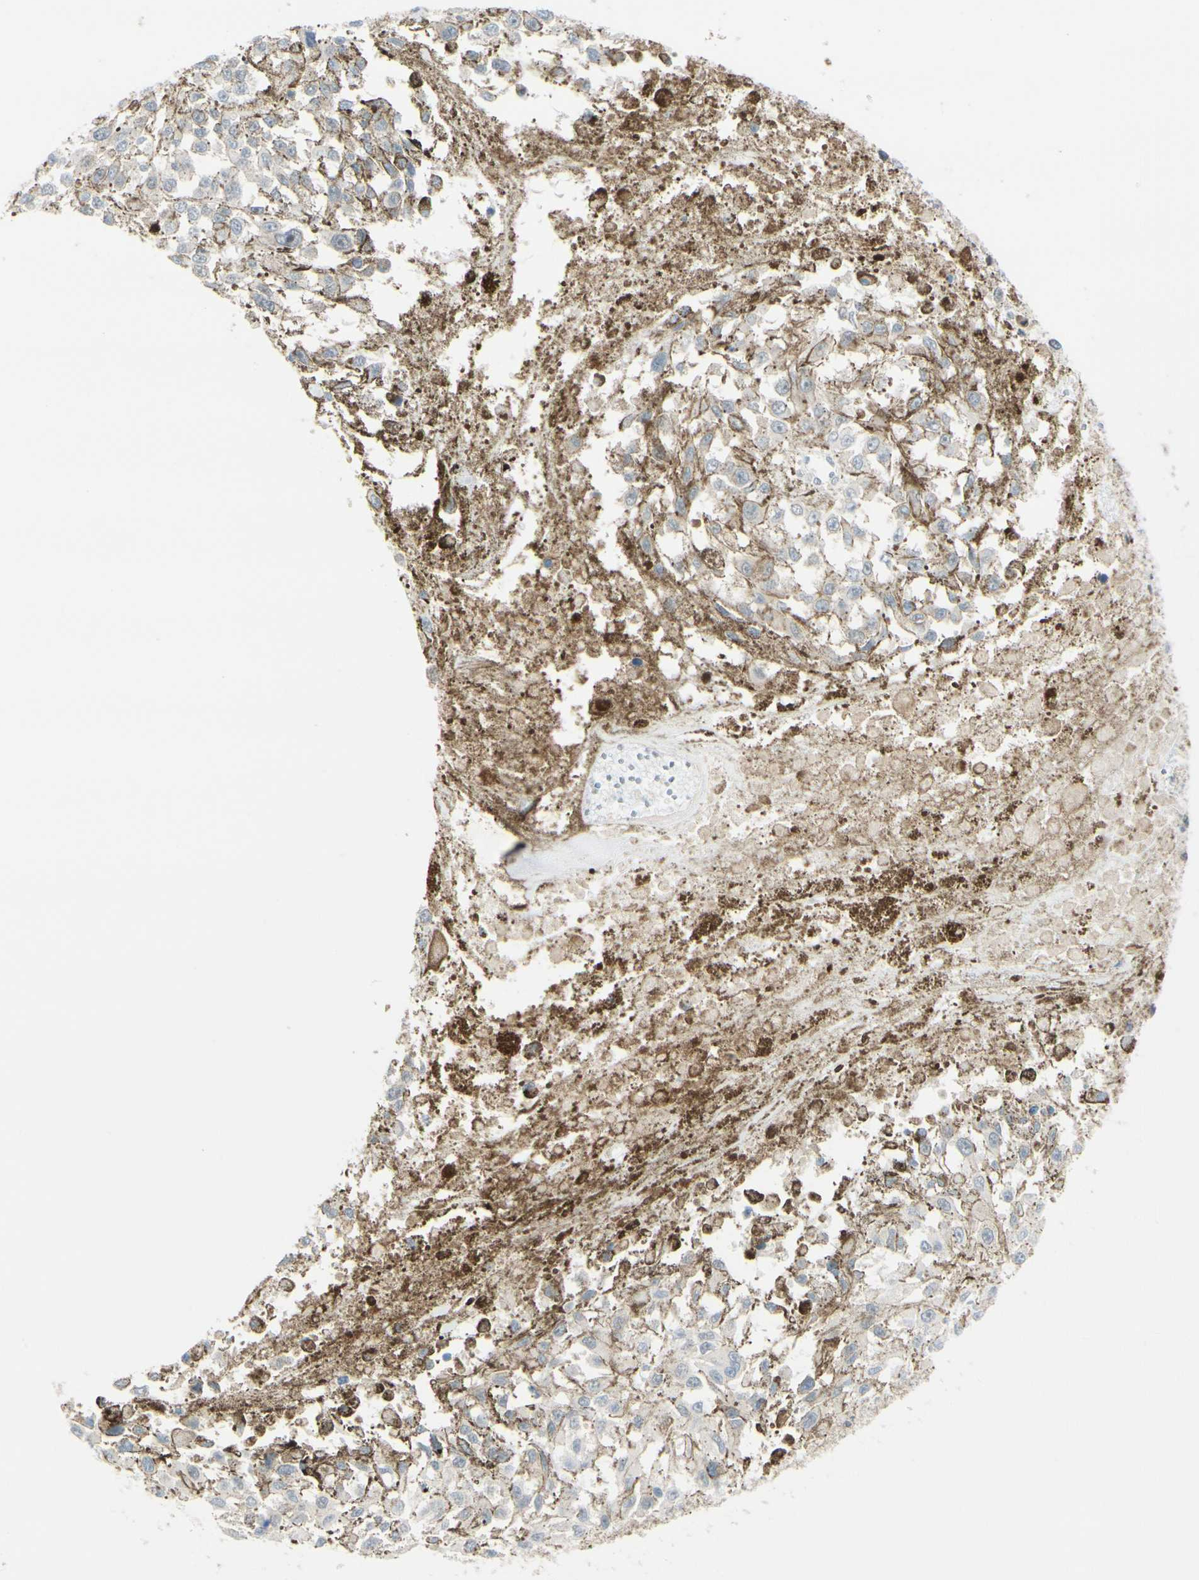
{"staining": {"intensity": "weak", "quantity": "25%-75%", "location": "cytoplasmic/membranous"}, "tissue": "melanoma", "cell_type": "Tumor cells", "image_type": "cancer", "snomed": [{"axis": "morphology", "description": "Malignant melanoma, Metastatic site"}, {"axis": "topography", "description": "Lymph node"}], "caption": "Protein staining of melanoma tissue demonstrates weak cytoplasmic/membranous staining in about 25%-75% of tumor cells. The protein is shown in brown color, while the nuclei are stained blue.", "gene": "PTTG1", "patient": {"sex": "male", "age": 59}}